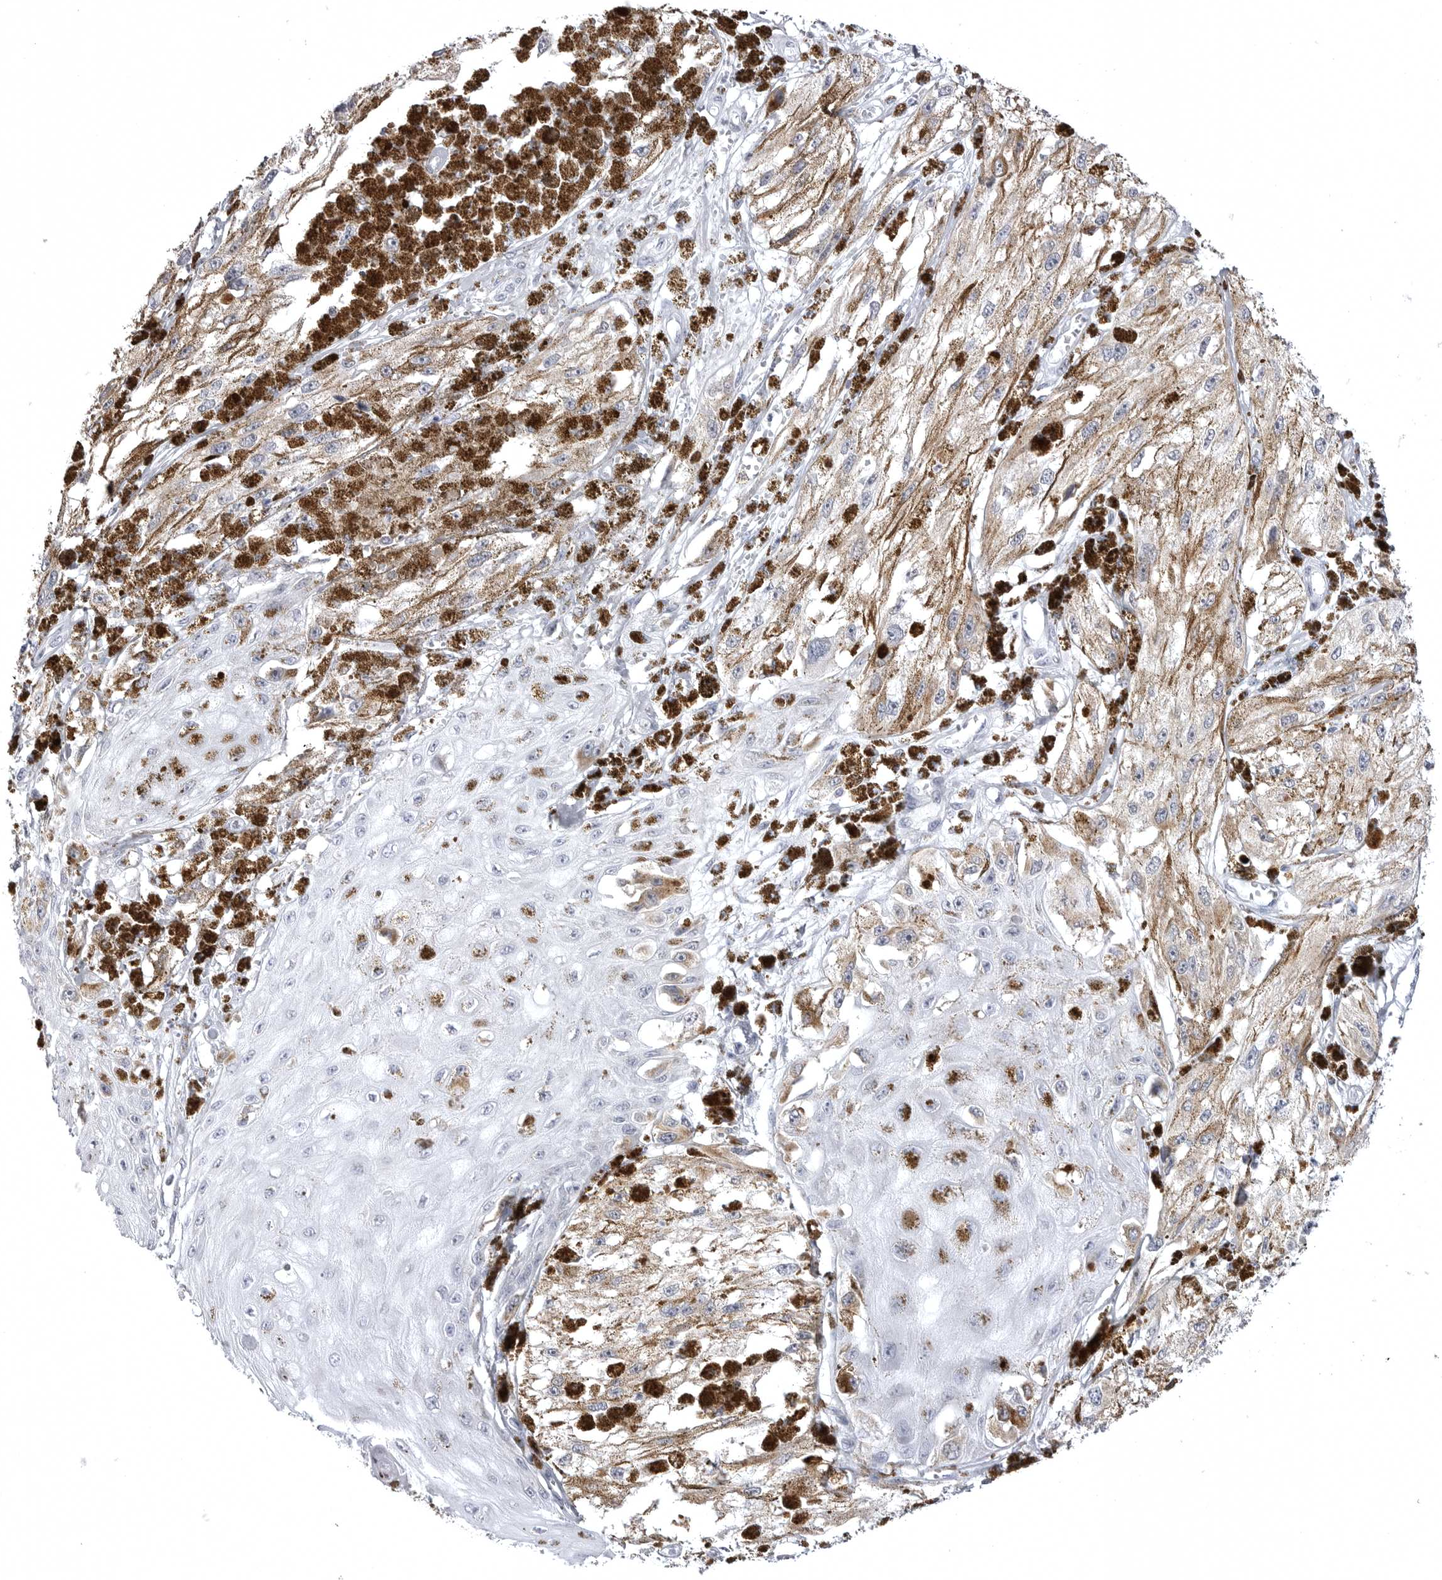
{"staining": {"intensity": "moderate", "quantity": "25%-75%", "location": "cytoplasmic/membranous"}, "tissue": "melanoma", "cell_type": "Tumor cells", "image_type": "cancer", "snomed": [{"axis": "morphology", "description": "Malignant melanoma, NOS"}, {"axis": "topography", "description": "Skin"}], "caption": "DAB (3,3'-diaminobenzidine) immunohistochemical staining of malignant melanoma reveals moderate cytoplasmic/membranous protein expression in approximately 25%-75% of tumor cells.", "gene": "TUFM", "patient": {"sex": "male", "age": 88}}